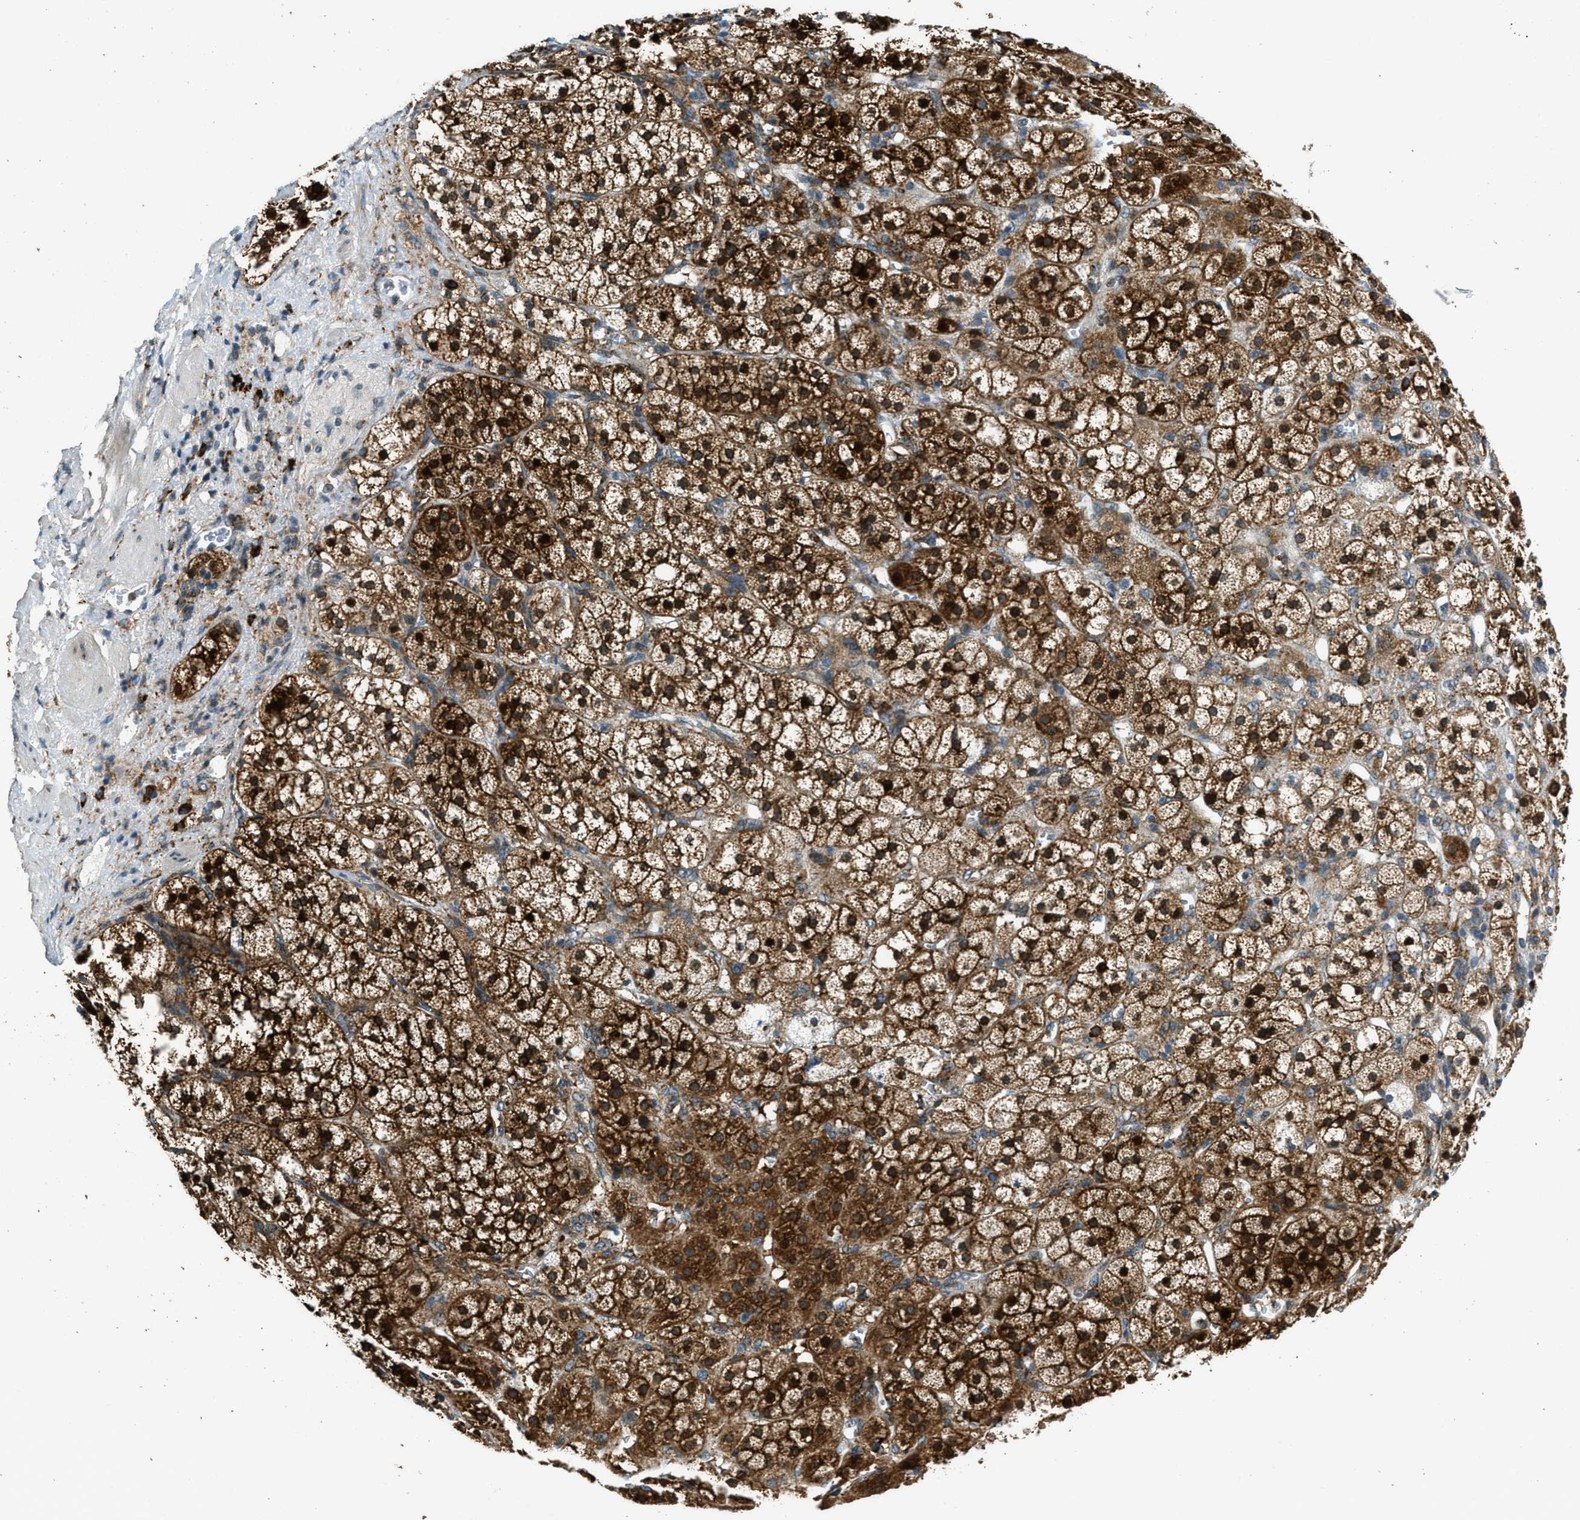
{"staining": {"intensity": "strong", "quantity": ">75%", "location": "cytoplasmic/membranous,nuclear"}, "tissue": "adrenal gland", "cell_type": "Glandular cells", "image_type": "normal", "snomed": [{"axis": "morphology", "description": "Normal tissue, NOS"}, {"axis": "topography", "description": "Adrenal gland"}], "caption": "A brown stain shows strong cytoplasmic/membranous,nuclear staining of a protein in glandular cells of benign human adrenal gland. The protein of interest is stained brown, and the nuclei are stained in blue (DAB IHC with brightfield microscopy, high magnification).", "gene": "HERC2", "patient": {"sex": "male", "age": 56}}